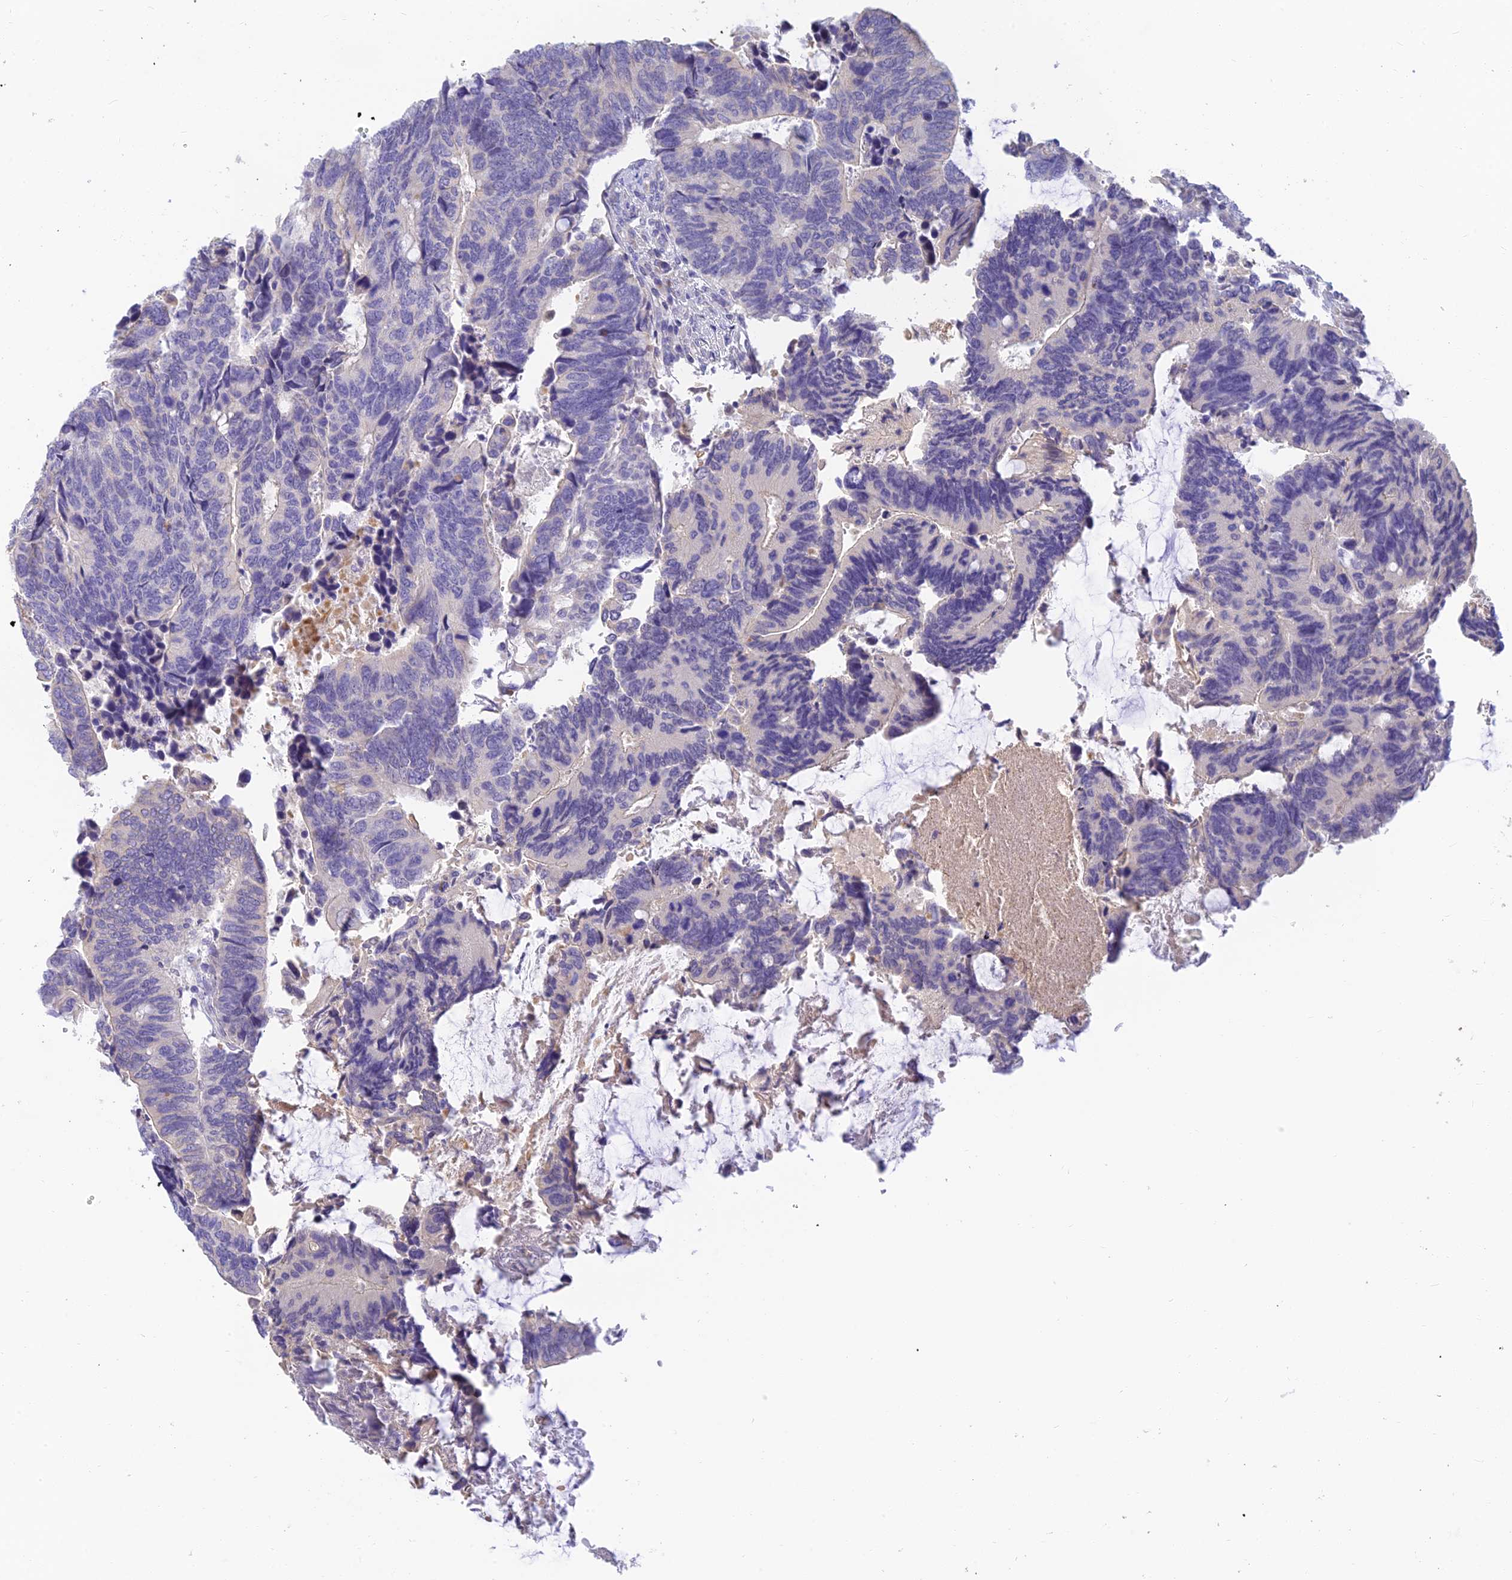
{"staining": {"intensity": "negative", "quantity": "none", "location": "none"}, "tissue": "colorectal cancer", "cell_type": "Tumor cells", "image_type": "cancer", "snomed": [{"axis": "morphology", "description": "Adenocarcinoma, NOS"}, {"axis": "topography", "description": "Colon"}], "caption": "Photomicrograph shows no significant protein staining in tumor cells of colorectal adenocarcinoma. (Stains: DAB immunohistochemistry with hematoxylin counter stain, Microscopy: brightfield microscopy at high magnification).", "gene": "INTS13", "patient": {"sex": "male", "age": 87}}